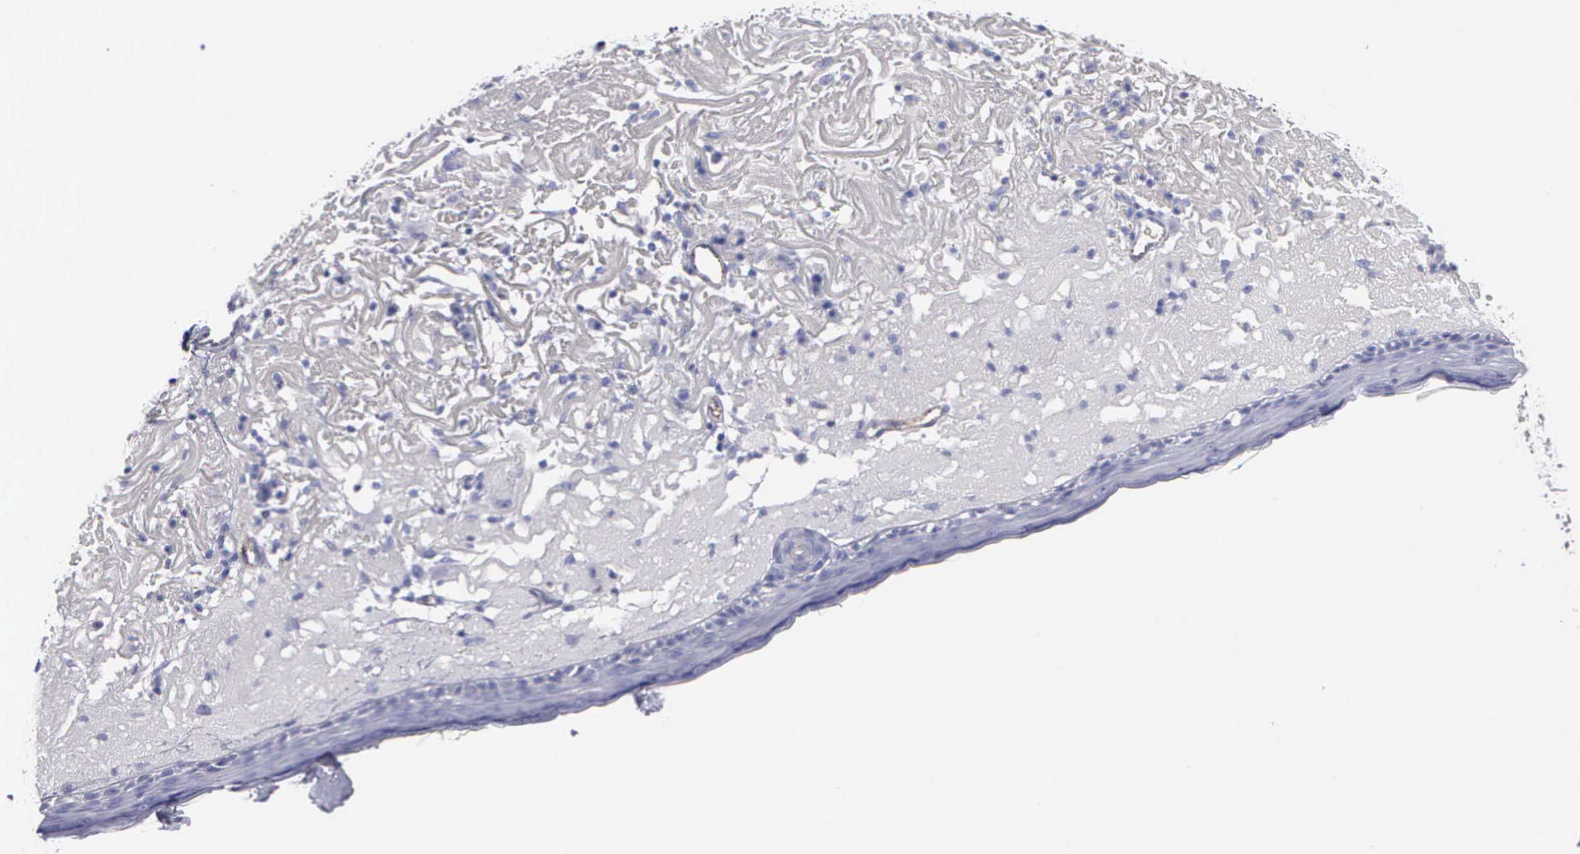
{"staining": {"intensity": "negative", "quantity": "none", "location": "none"}, "tissue": "skin", "cell_type": "Fibroblasts", "image_type": "normal", "snomed": [{"axis": "morphology", "description": "Normal tissue, NOS"}, {"axis": "topography", "description": "Skin"}], "caption": "IHC micrograph of normal skin: skin stained with DAB reveals no significant protein staining in fibroblasts.", "gene": "CTSL", "patient": {"sex": "female", "age": 90}}